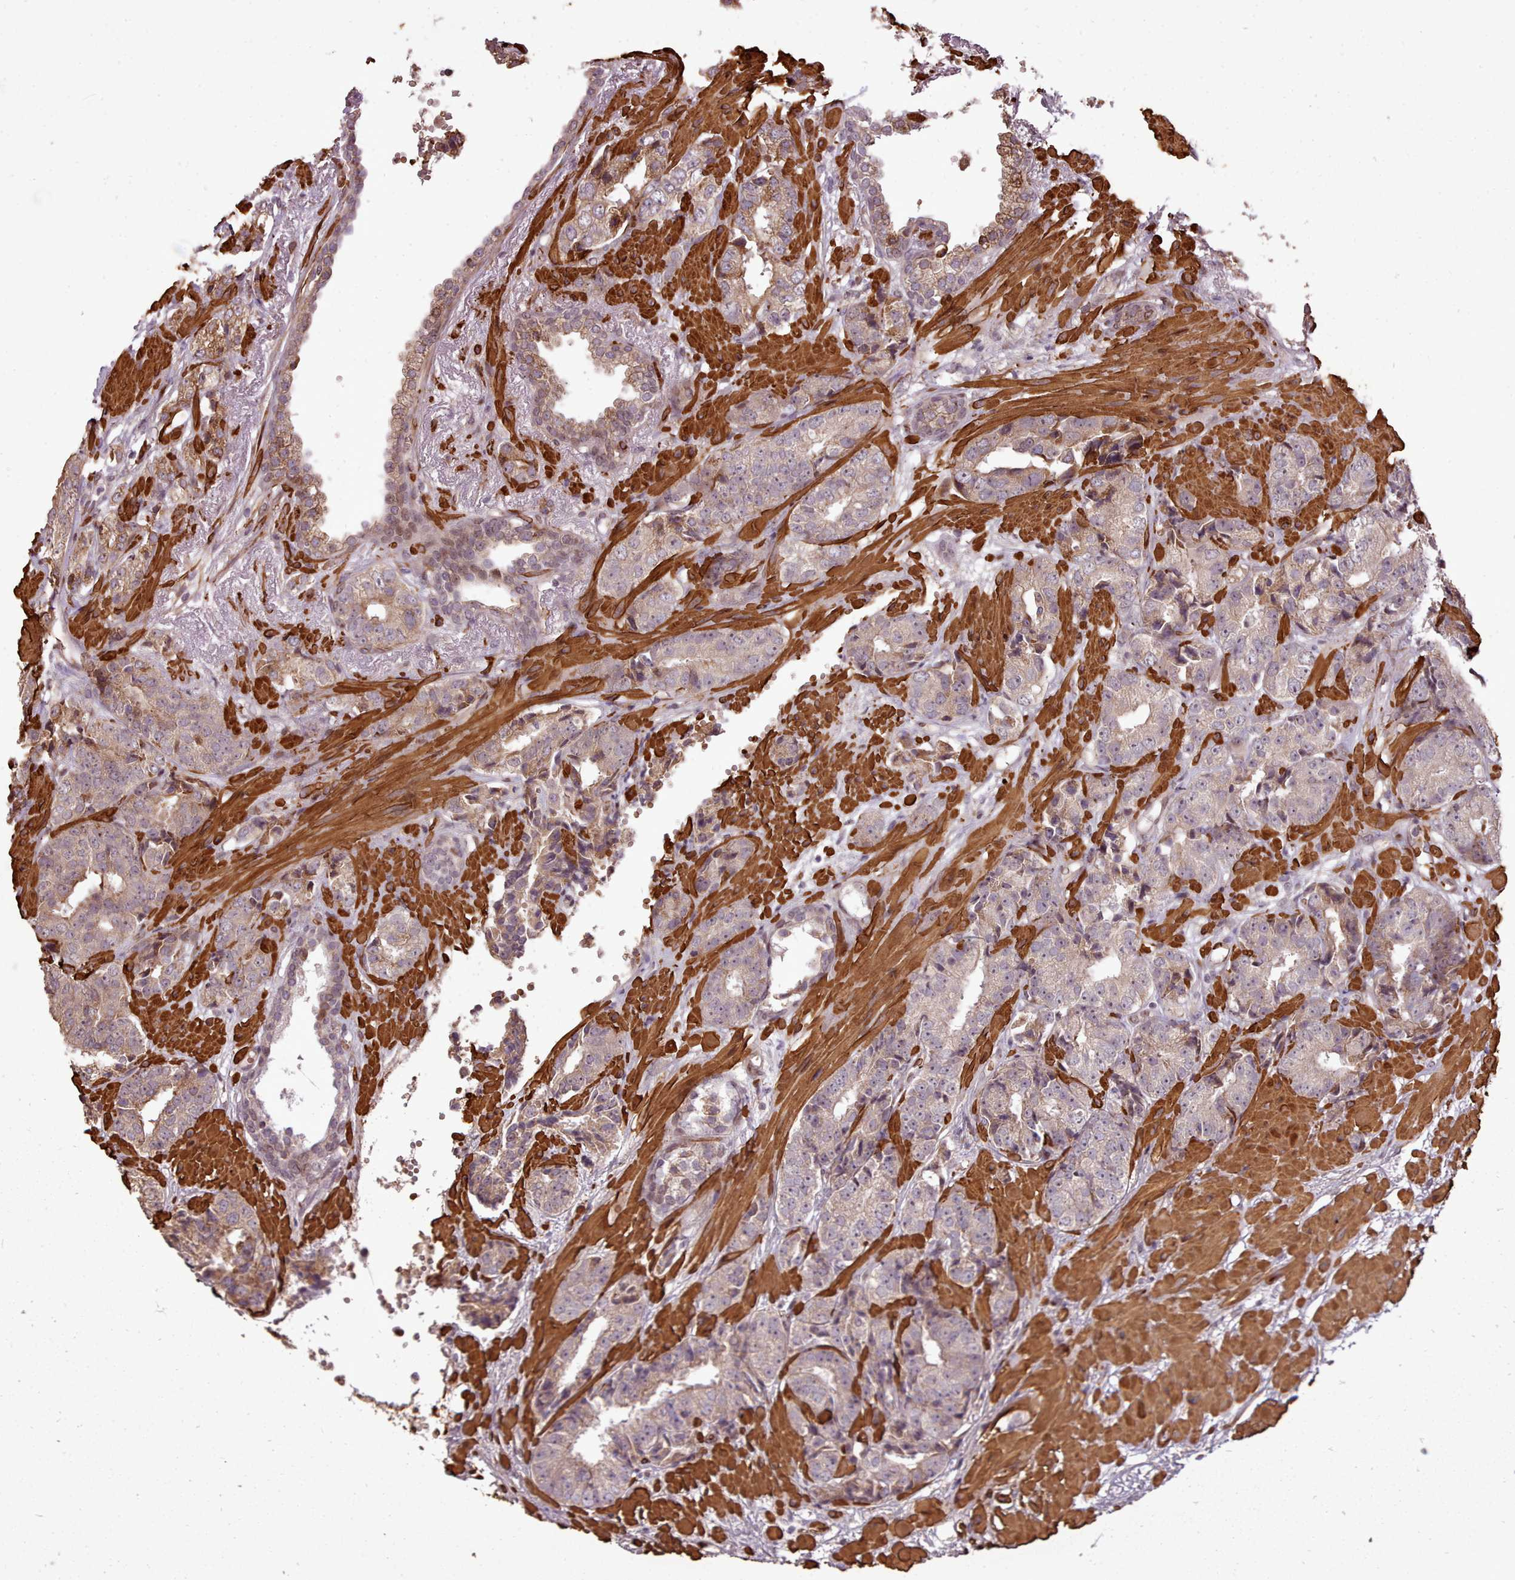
{"staining": {"intensity": "weak", "quantity": ">75%", "location": "cytoplasmic/membranous"}, "tissue": "prostate cancer", "cell_type": "Tumor cells", "image_type": "cancer", "snomed": [{"axis": "morphology", "description": "Adenocarcinoma, High grade"}, {"axis": "topography", "description": "Prostate"}], "caption": "Adenocarcinoma (high-grade) (prostate) stained for a protein (brown) shows weak cytoplasmic/membranous positive staining in approximately >75% of tumor cells.", "gene": "CABP1", "patient": {"sex": "male", "age": 71}}